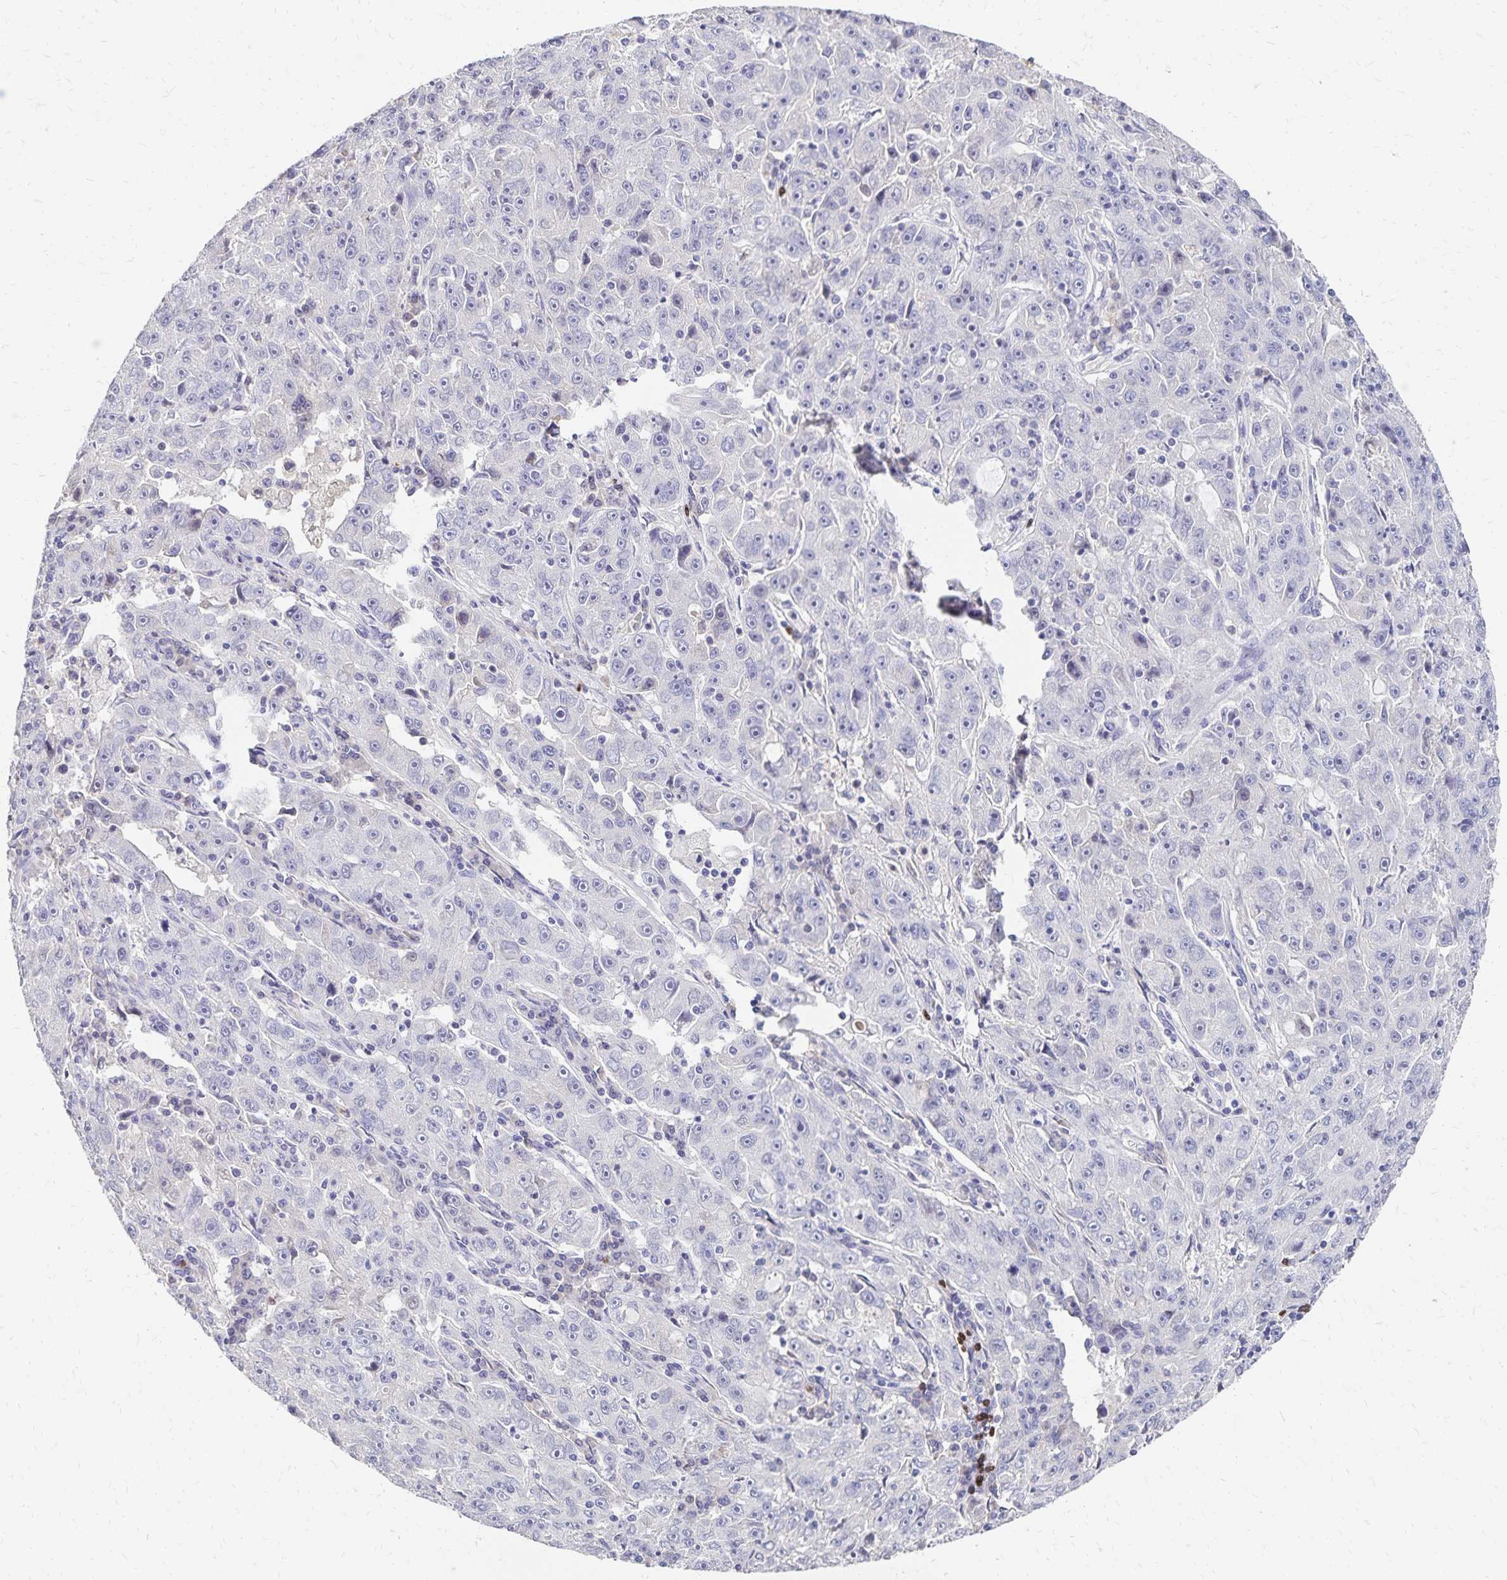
{"staining": {"intensity": "negative", "quantity": "none", "location": "none"}, "tissue": "lung cancer", "cell_type": "Tumor cells", "image_type": "cancer", "snomed": [{"axis": "morphology", "description": "Normal morphology"}, {"axis": "morphology", "description": "Adenocarcinoma, NOS"}, {"axis": "topography", "description": "Lymph node"}, {"axis": "topography", "description": "Lung"}], "caption": "Tumor cells are negative for brown protein staining in lung cancer (adenocarcinoma). (IHC, brightfield microscopy, high magnification).", "gene": "PAX5", "patient": {"sex": "female", "age": 57}}